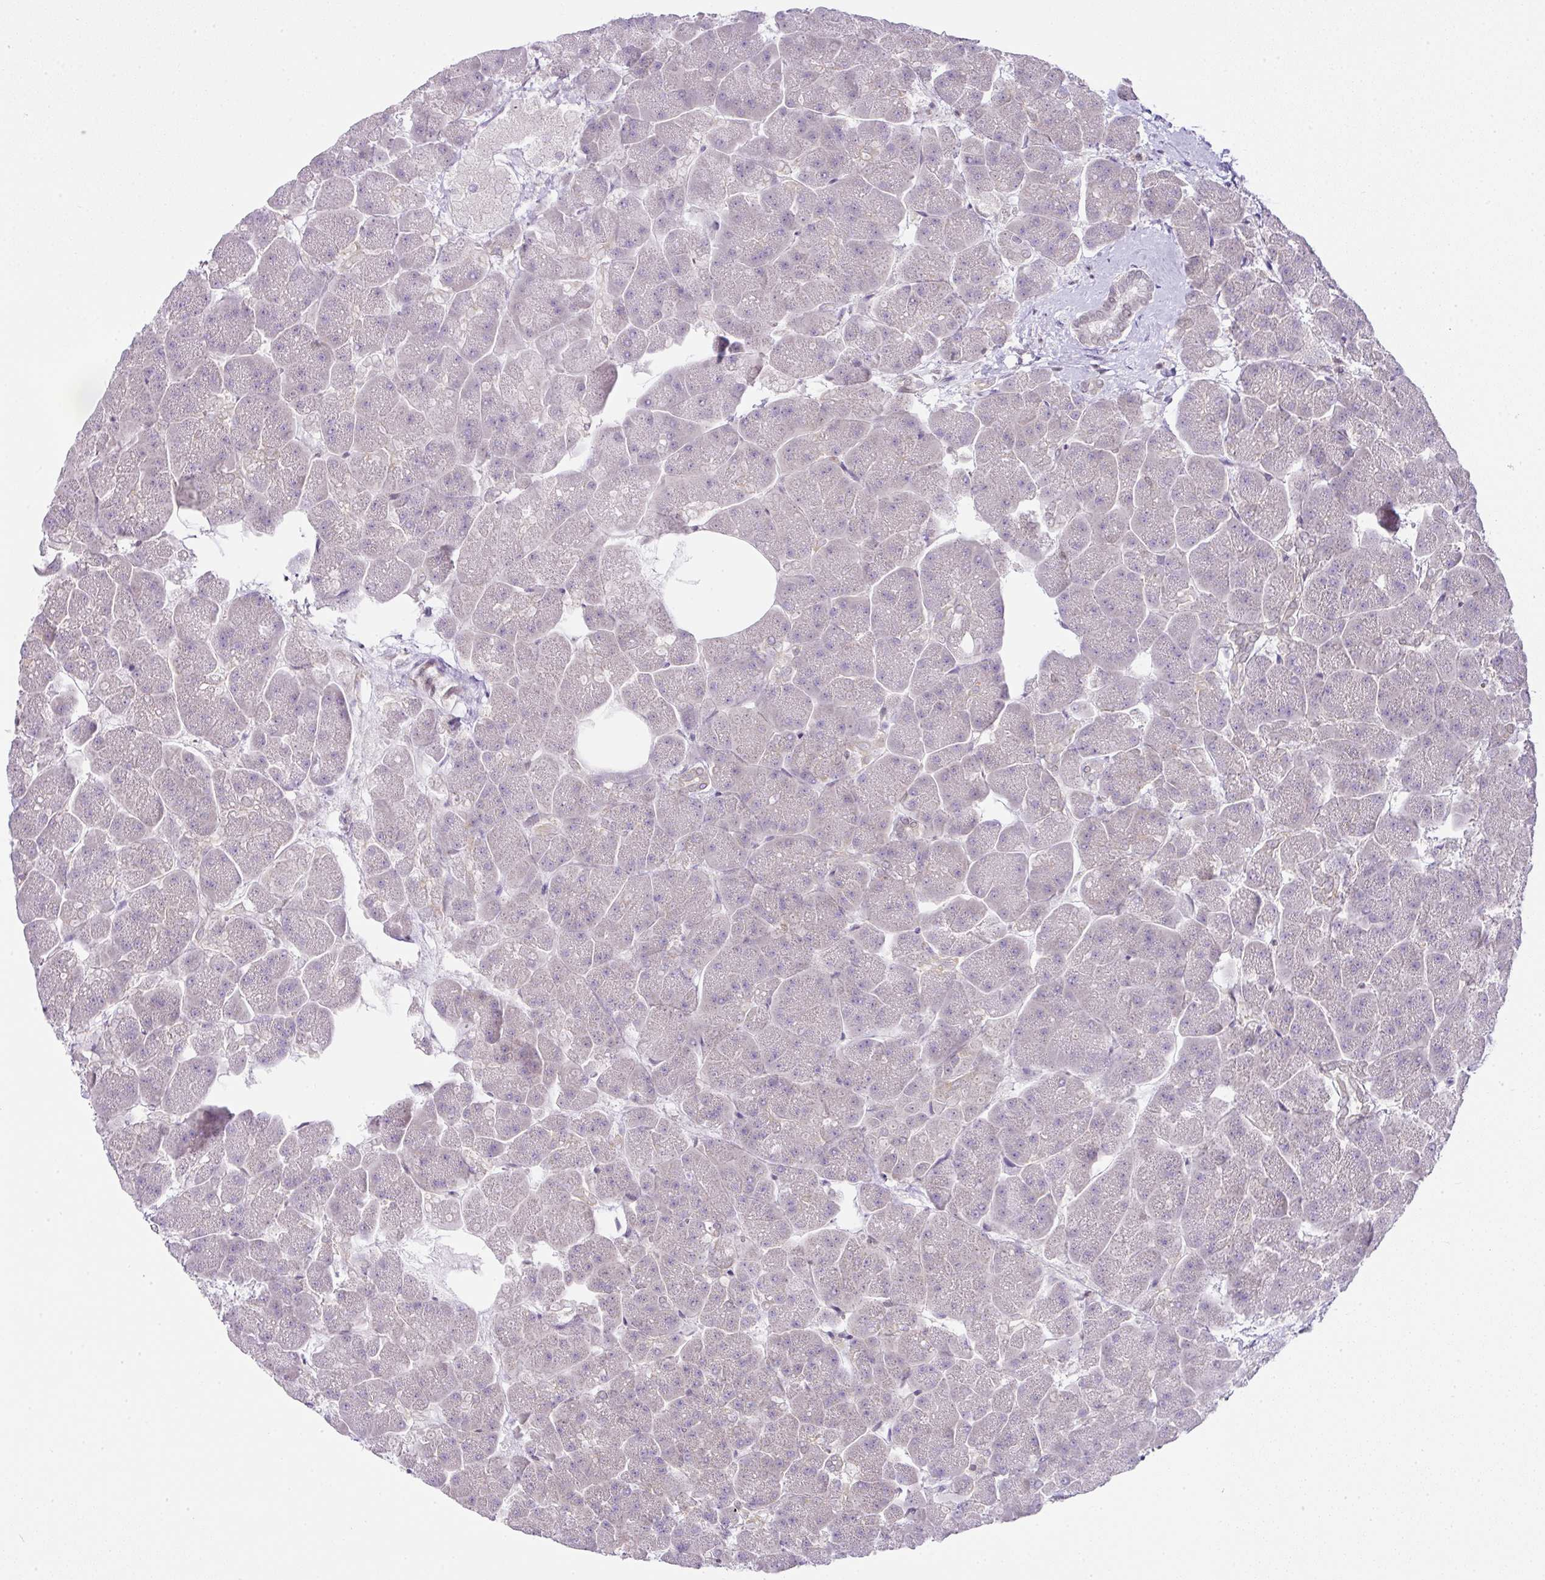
{"staining": {"intensity": "weak", "quantity": "<25%", "location": "nuclear"}, "tissue": "pancreas", "cell_type": "Exocrine glandular cells", "image_type": "normal", "snomed": [{"axis": "morphology", "description": "Normal tissue, NOS"}, {"axis": "topography", "description": "Pancreas"}, {"axis": "topography", "description": "Peripheral nerve tissue"}], "caption": "Immunohistochemical staining of normal human pancreas demonstrates no significant staining in exocrine glandular cells.", "gene": "FAM32A", "patient": {"sex": "male", "age": 54}}